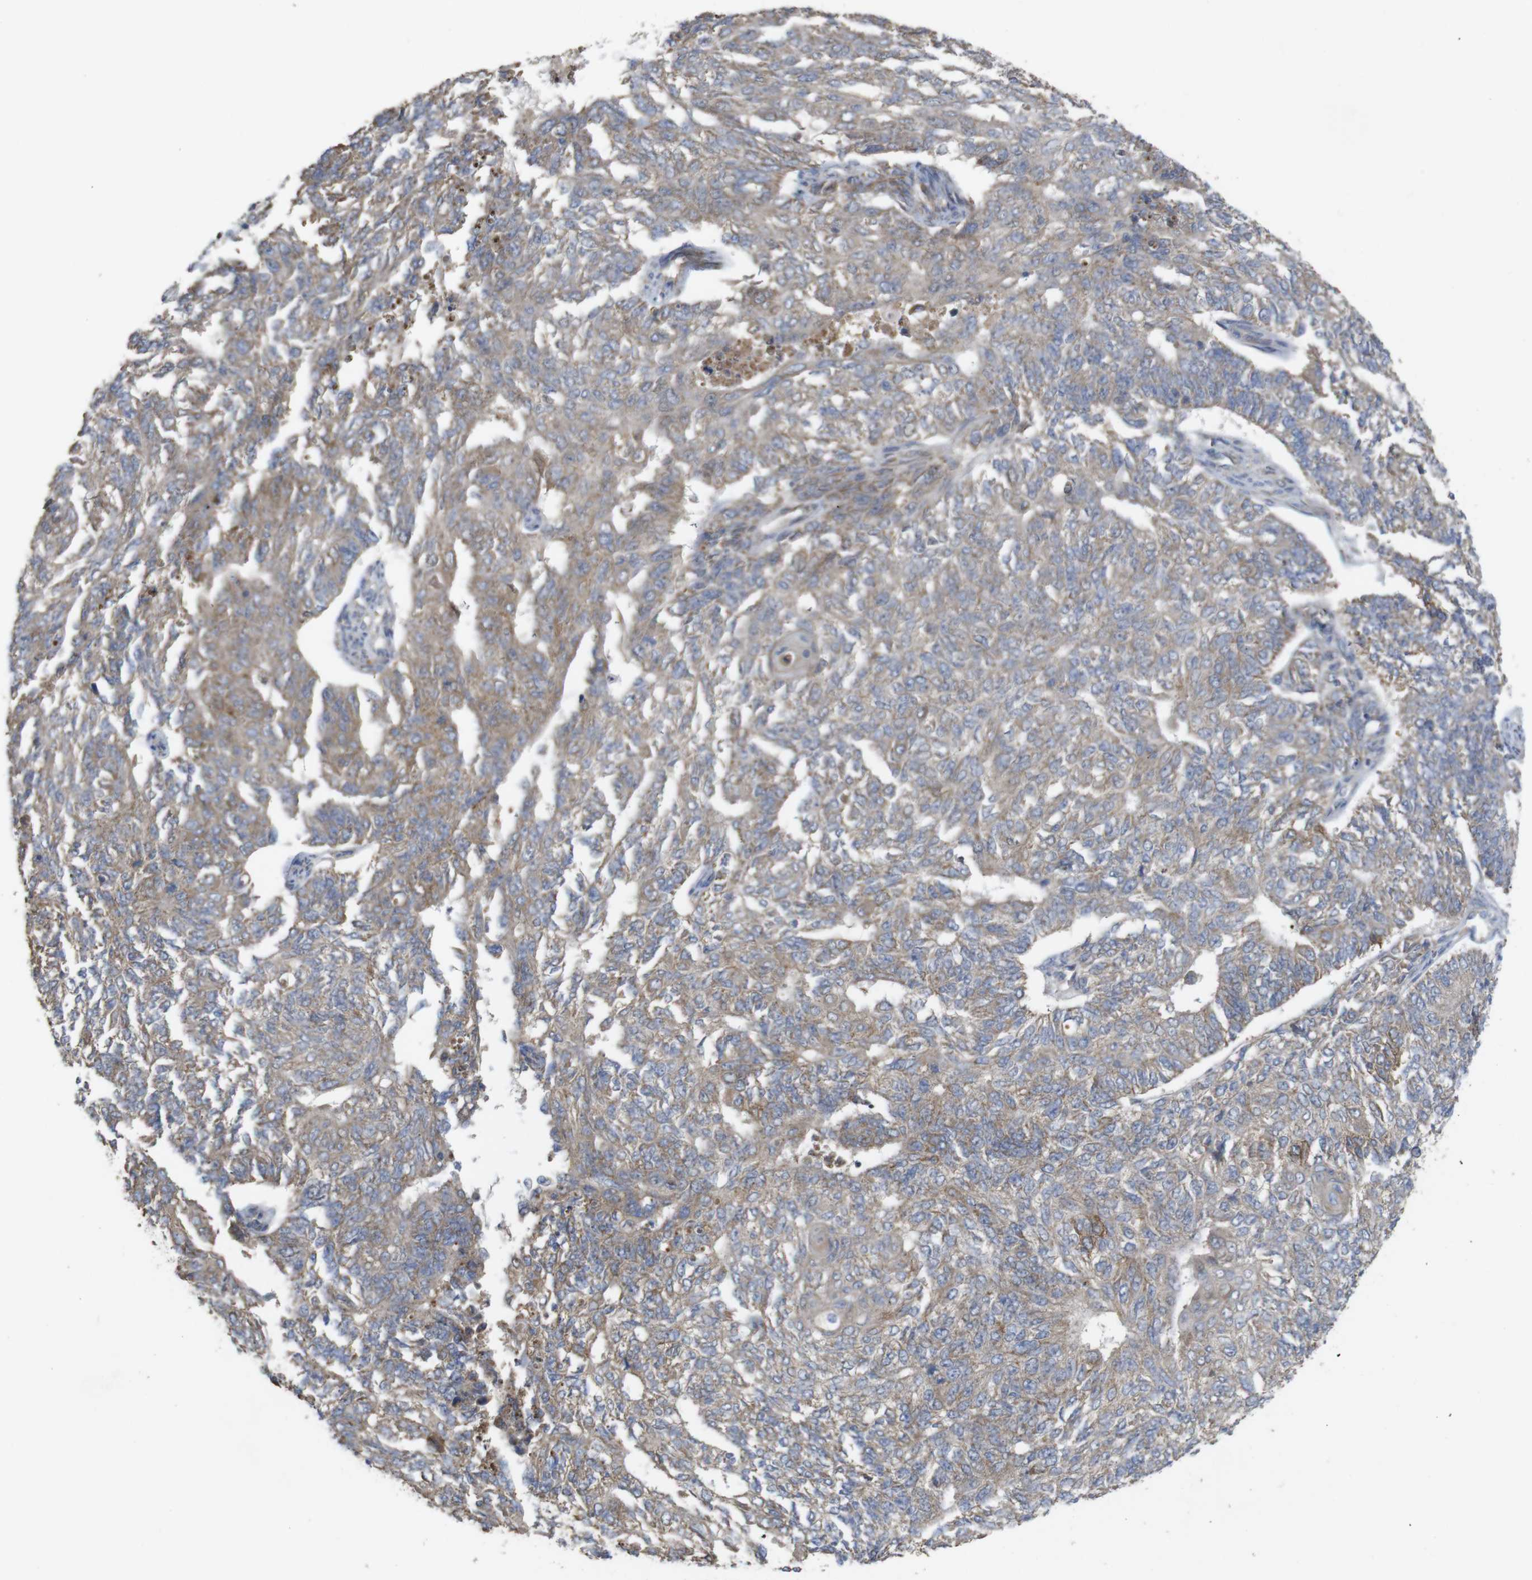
{"staining": {"intensity": "weak", "quantity": ">75%", "location": "cytoplasmic/membranous"}, "tissue": "endometrial cancer", "cell_type": "Tumor cells", "image_type": "cancer", "snomed": [{"axis": "morphology", "description": "Adenocarcinoma, NOS"}, {"axis": "topography", "description": "Endometrium"}], "caption": "Approximately >75% of tumor cells in endometrial adenocarcinoma demonstrate weak cytoplasmic/membranous protein expression as visualized by brown immunohistochemical staining.", "gene": "KCNS3", "patient": {"sex": "female", "age": 32}}